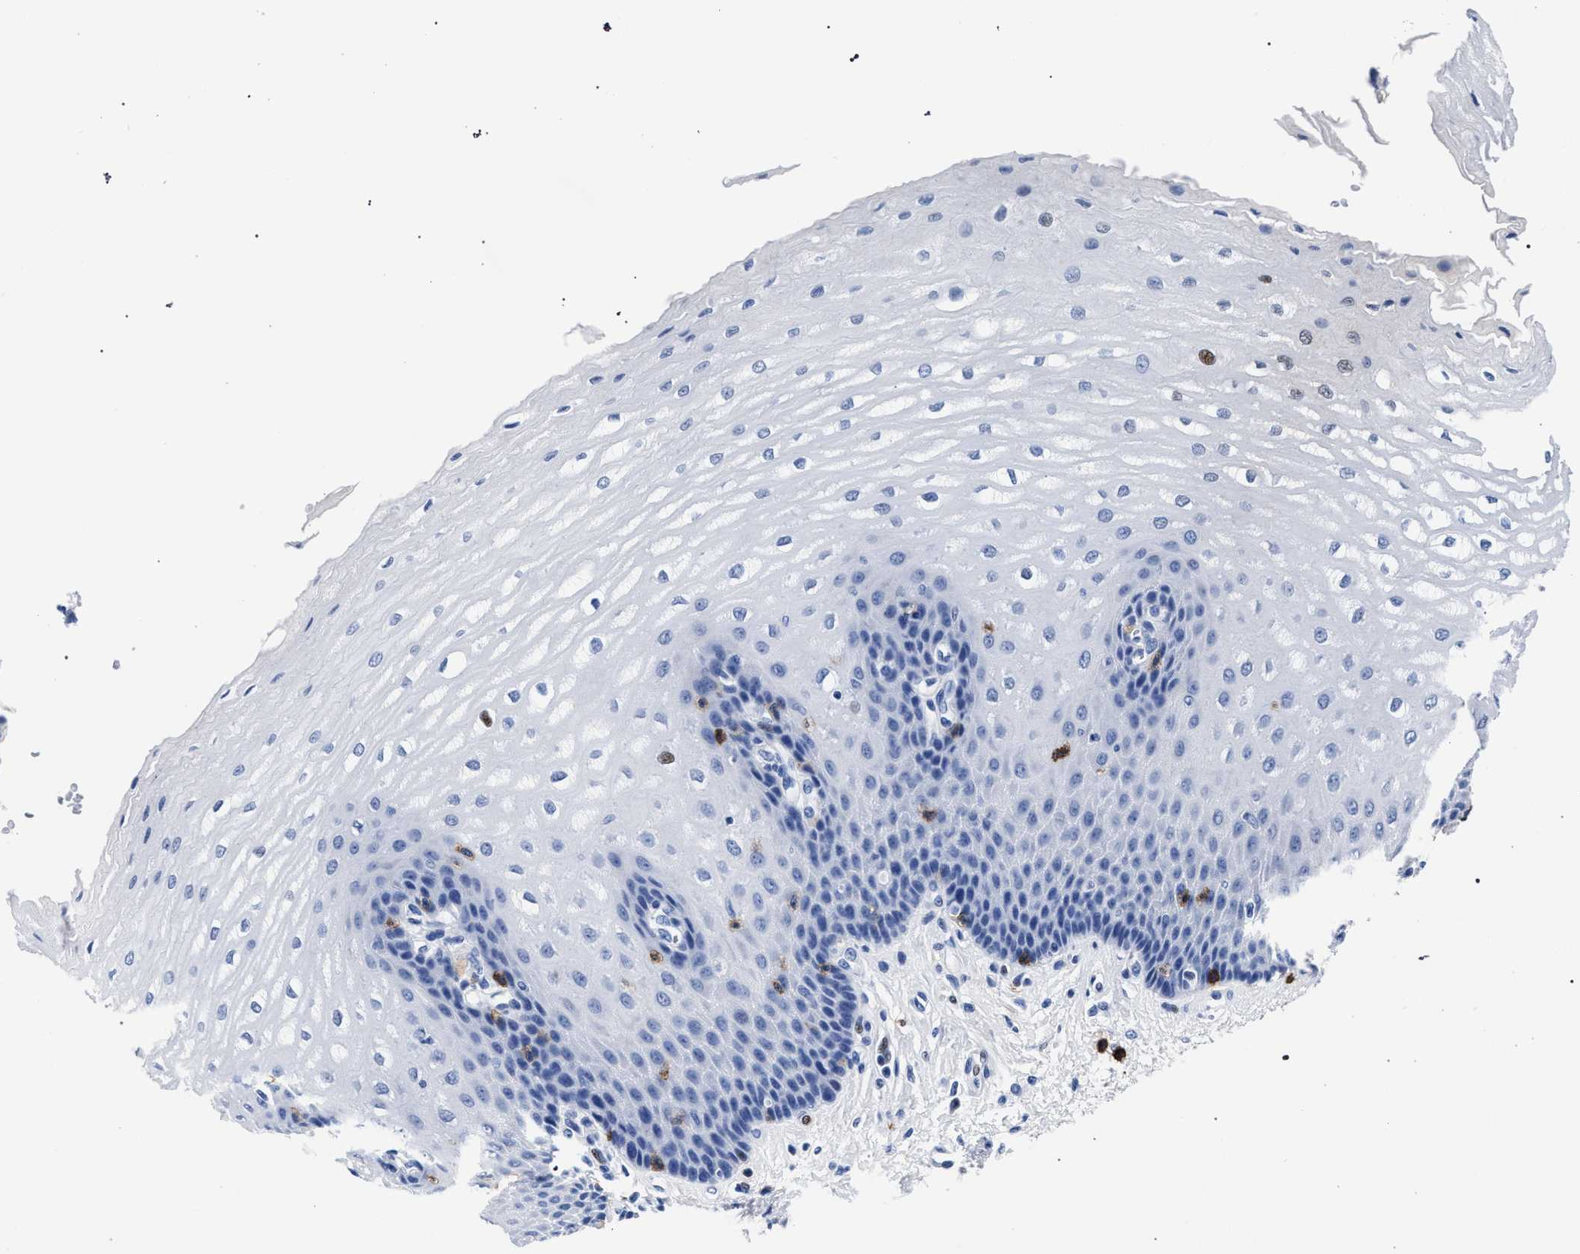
{"staining": {"intensity": "negative", "quantity": "none", "location": "none"}, "tissue": "esophagus", "cell_type": "Squamous epithelial cells", "image_type": "normal", "snomed": [{"axis": "morphology", "description": "Normal tissue, NOS"}, {"axis": "topography", "description": "Esophagus"}], "caption": "Histopathology image shows no significant protein positivity in squamous epithelial cells of normal esophagus.", "gene": "KLRK1", "patient": {"sex": "male", "age": 54}}